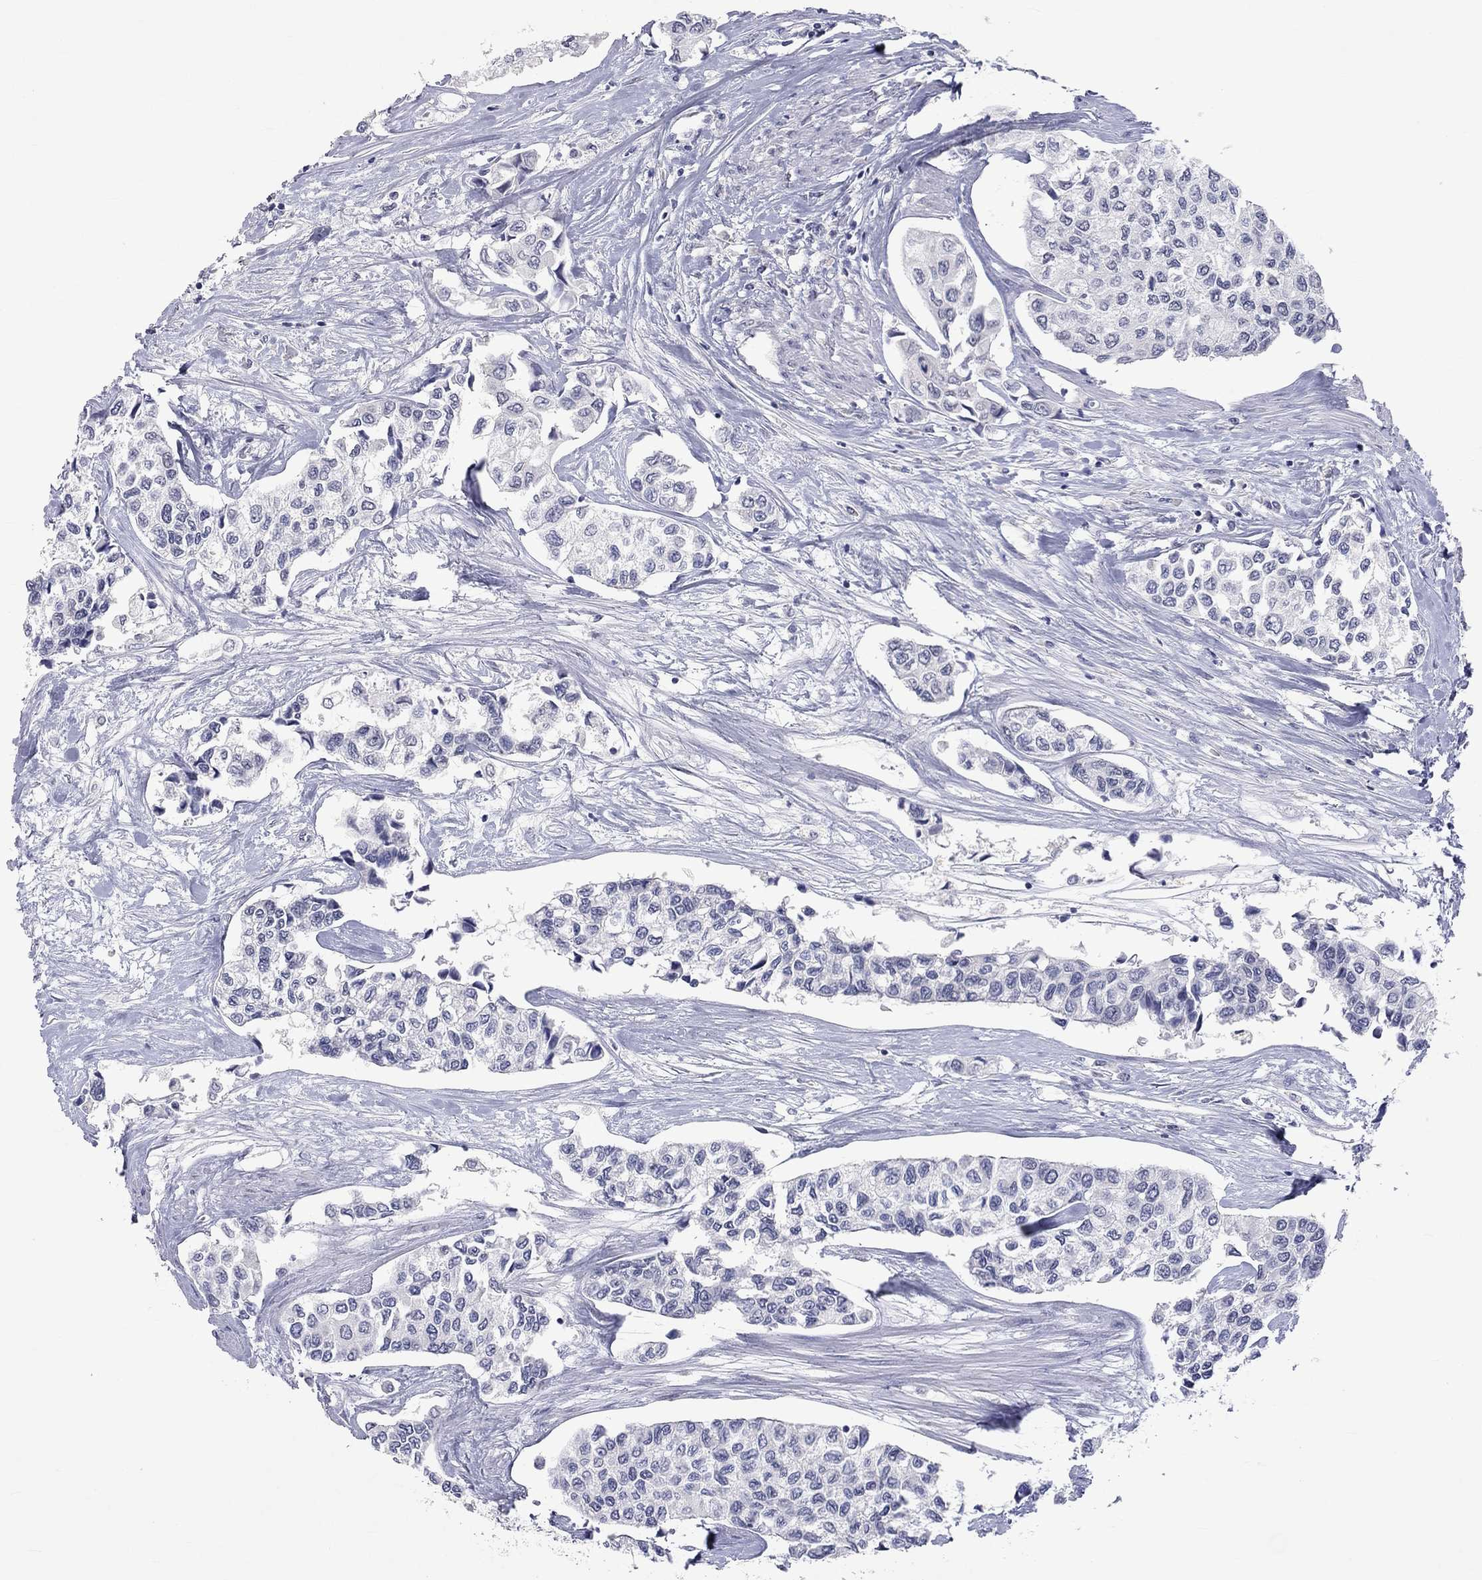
{"staining": {"intensity": "negative", "quantity": "none", "location": "none"}, "tissue": "urothelial cancer", "cell_type": "Tumor cells", "image_type": "cancer", "snomed": [{"axis": "morphology", "description": "Urothelial carcinoma, High grade"}, {"axis": "topography", "description": "Urinary bladder"}], "caption": "There is no significant expression in tumor cells of urothelial cancer. (Immunohistochemistry, brightfield microscopy, high magnification).", "gene": "TMEM143", "patient": {"sex": "male", "age": 73}}